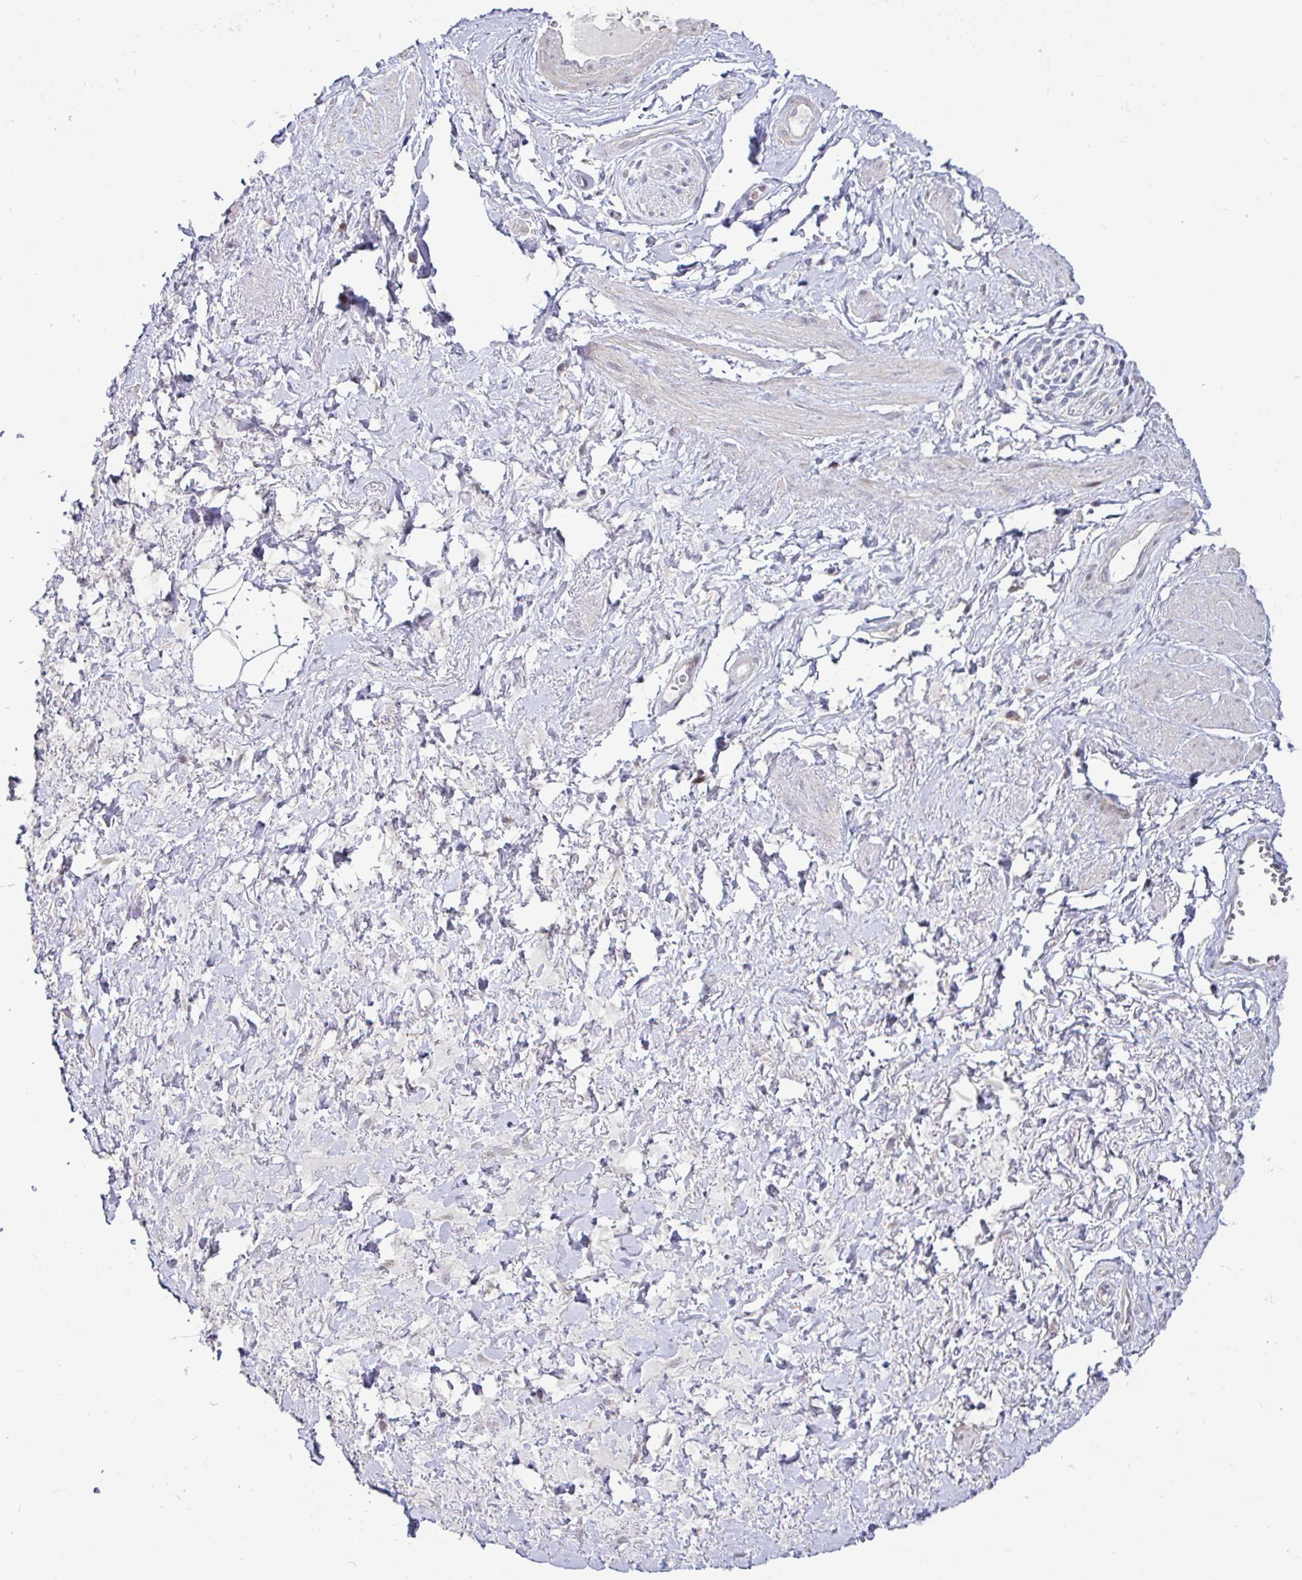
{"staining": {"intensity": "negative", "quantity": "none", "location": "none"}, "tissue": "adipose tissue", "cell_type": "Adipocytes", "image_type": "normal", "snomed": [{"axis": "morphology", "description": "Normal tissue, NOS"}, {"axis": "topography", "description": "Vagina"}, {"axis": "topography", "description": "Peripheral nerve tissue"}], "caption": "An immunohistochemistry (IHC) photomicrograph of benign adipose tissue is shown. There is no staining in adipocytes of adipose tissue.", "gene": "DZIP1", "patient": {"sex": "female", "age": 71}}